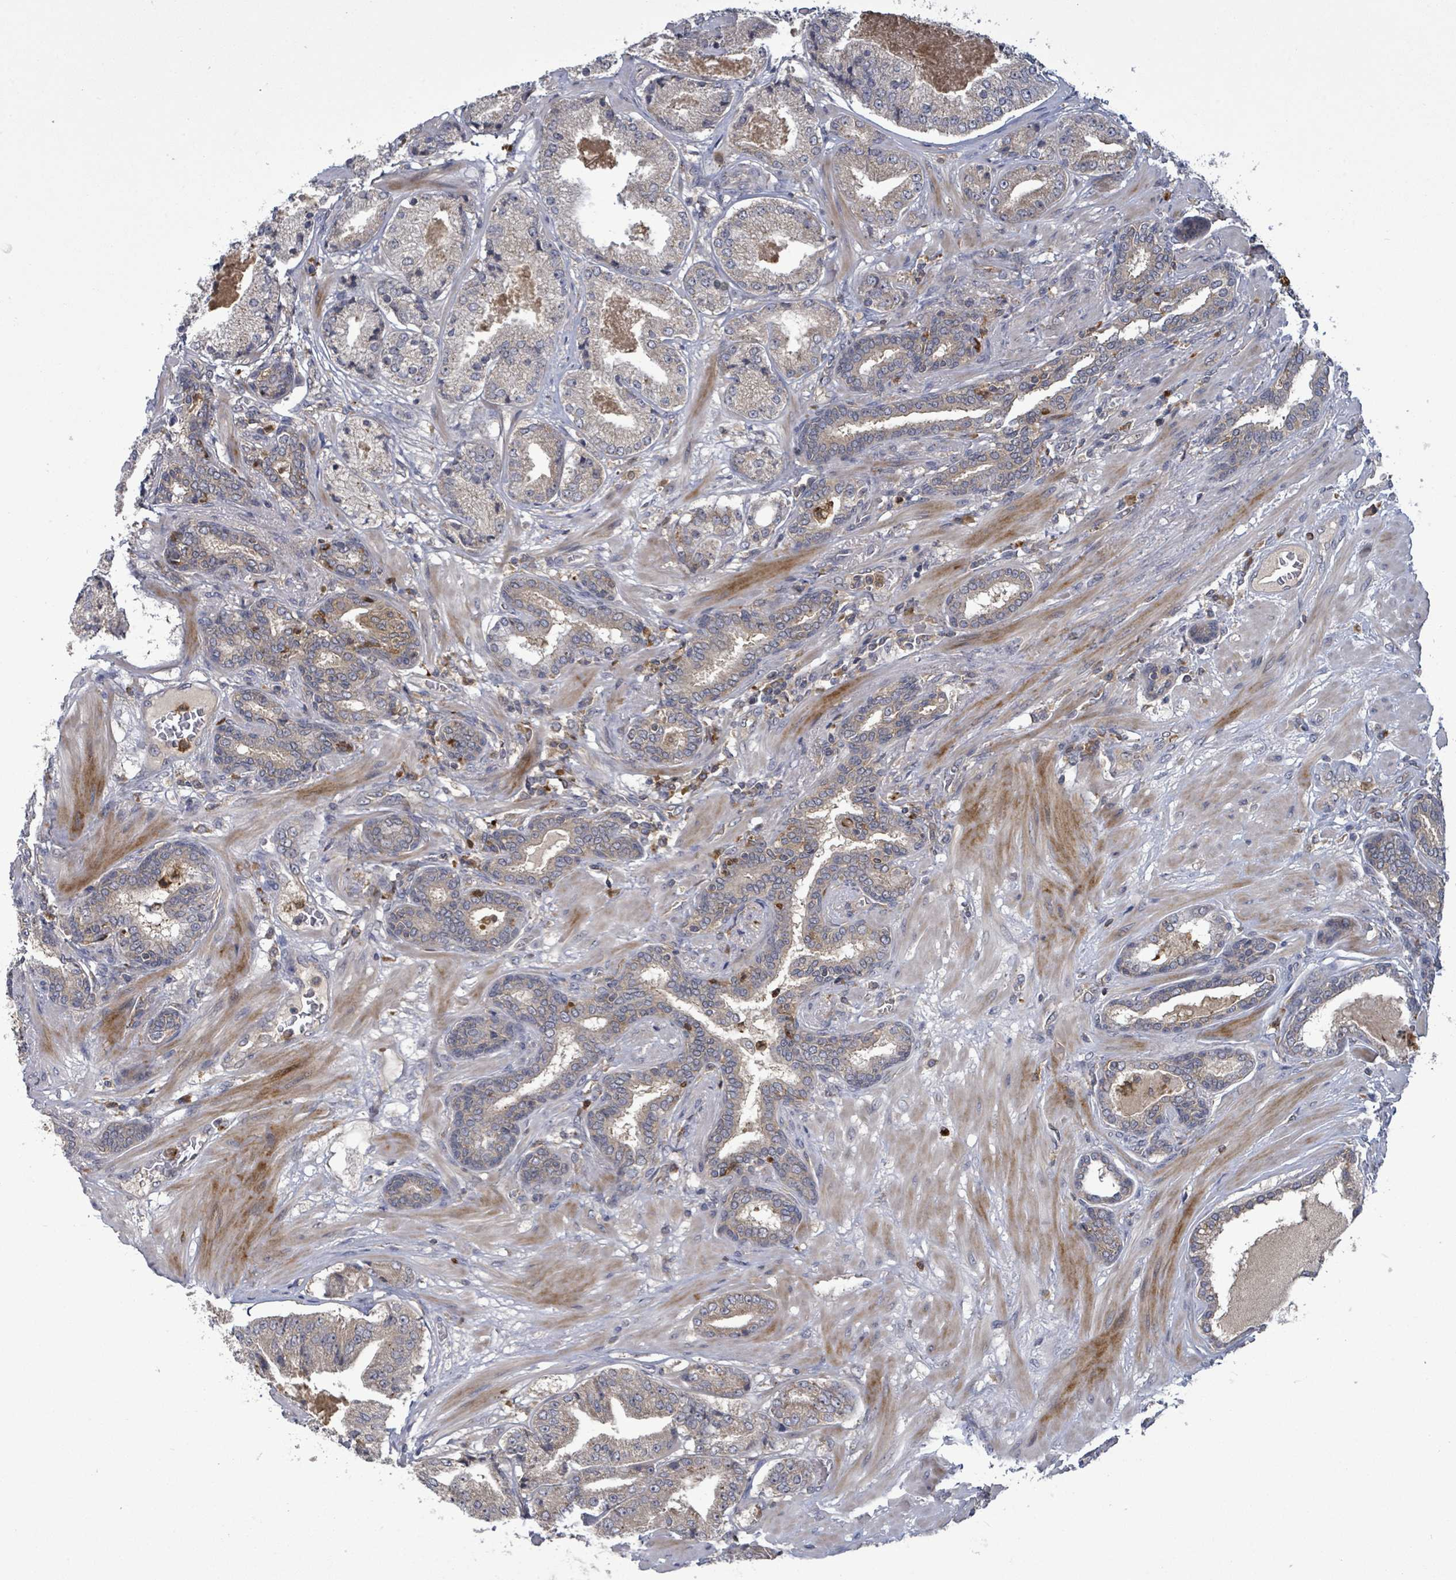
{"staining": {"intensity": "weak", "quantity": "25%-75%", "location": "cytoplasmic/membranous"}, "tissue": "prostate cancer", "cell_type": "Tumor cells", "image_type": "cancer", "snomed": [{"axis": "morphology", "description": "Adenocarcinoma, High grade"}, {"axis": "topography", "description": "Prostate"}], "caption": "A brown stain labels weak cytoplasmic/membranous staining of a protein in human prostate cancer tumor cells.", "gene": "SERPINE3", "patient": {"sex": "male", "age": 63}}